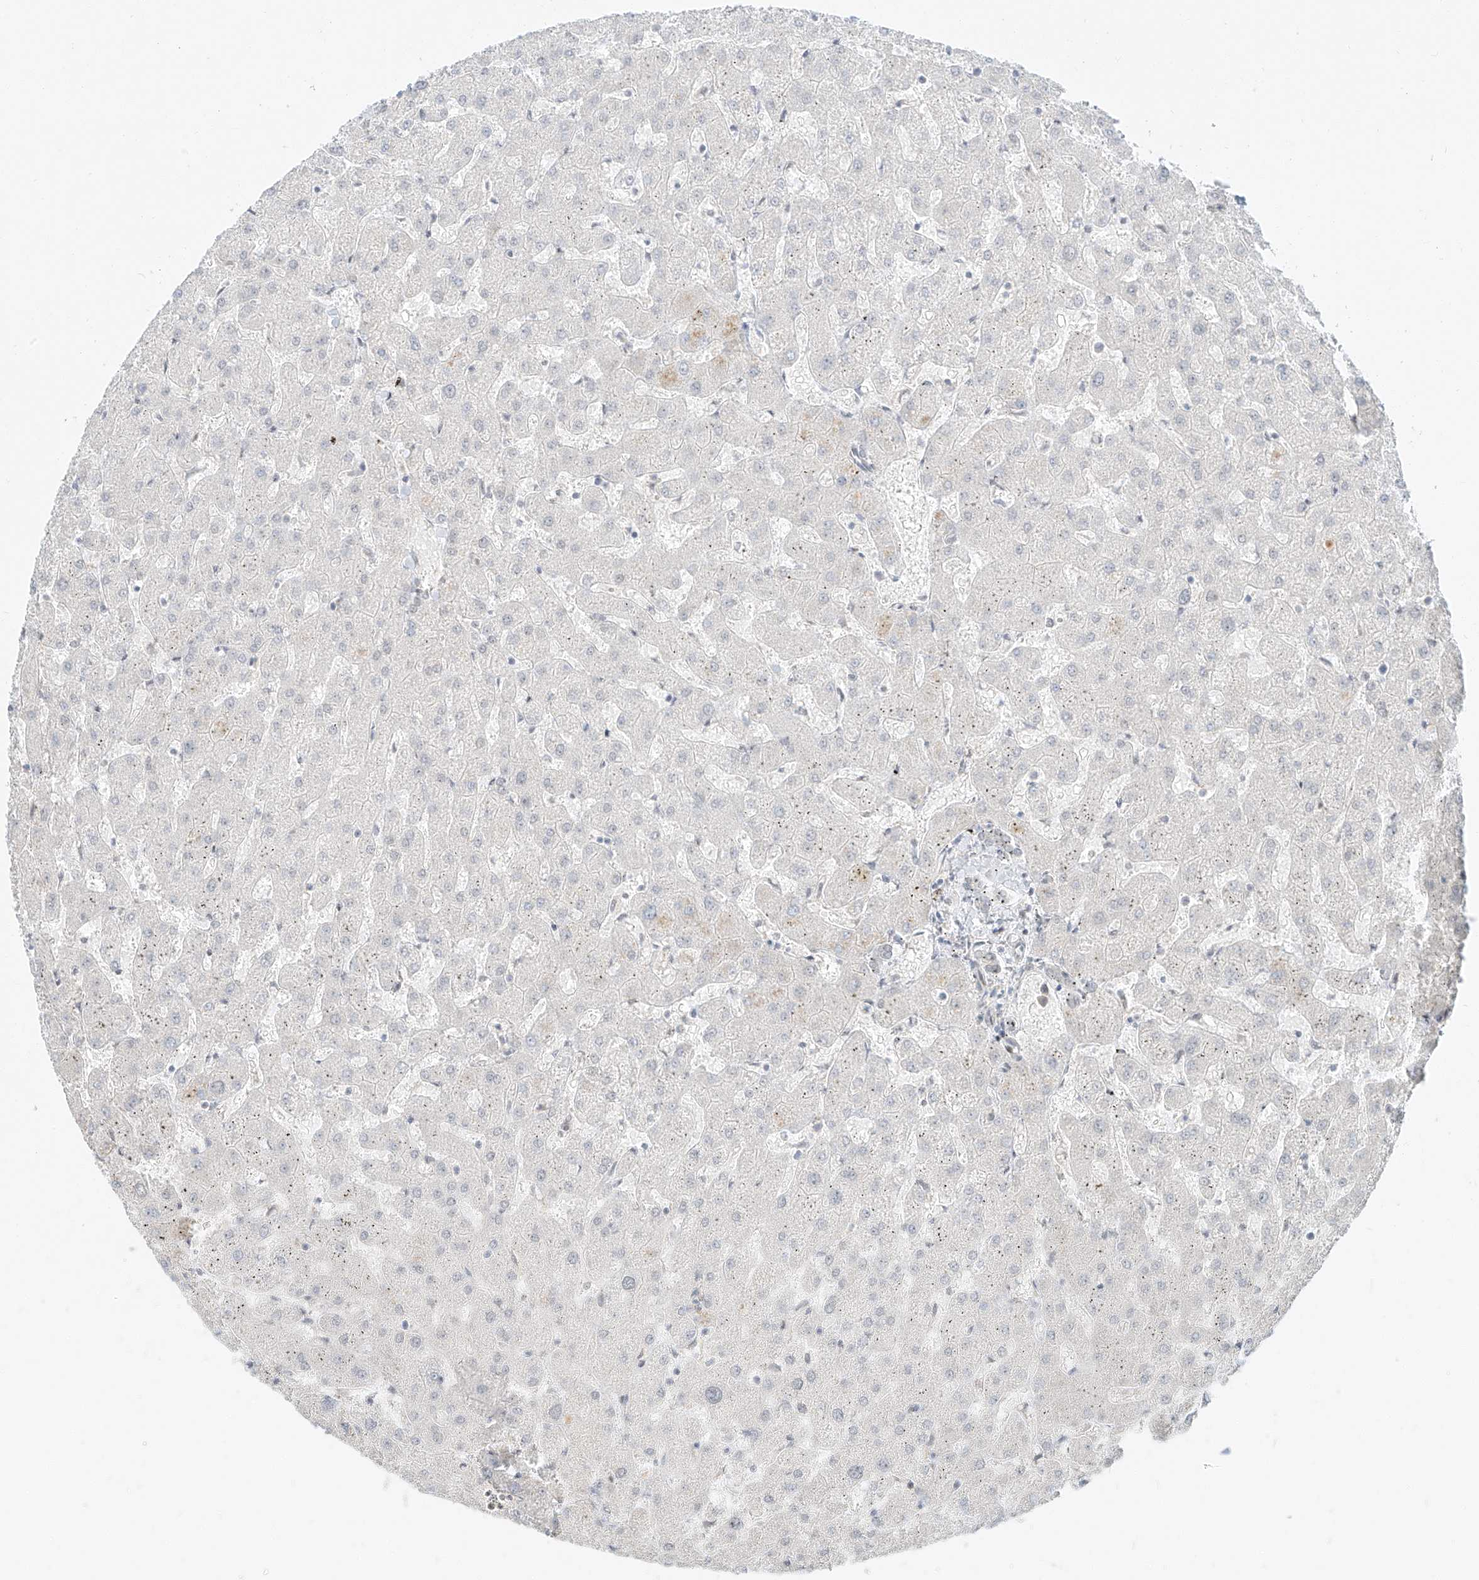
{"staining": {"intensity": "weak", "quantity": "<25%", "location": "nuclear"}, "tissue": "liver", "cell_type": "Cholangiocytes", "image_type": "normal", "snomed": [{"axis": "morphology", "description": "Normal tissue, NOS"}, {"axis": "topography", "description": "Liver"}], "caption": "This image is of benign liver stained with IHC to label a protein in brown with the nuclei are counter-stained blue. There is no expression in cholangiocytes.", "gene": "ZNF774", "patient": {"sex": "female", "age": 63}}